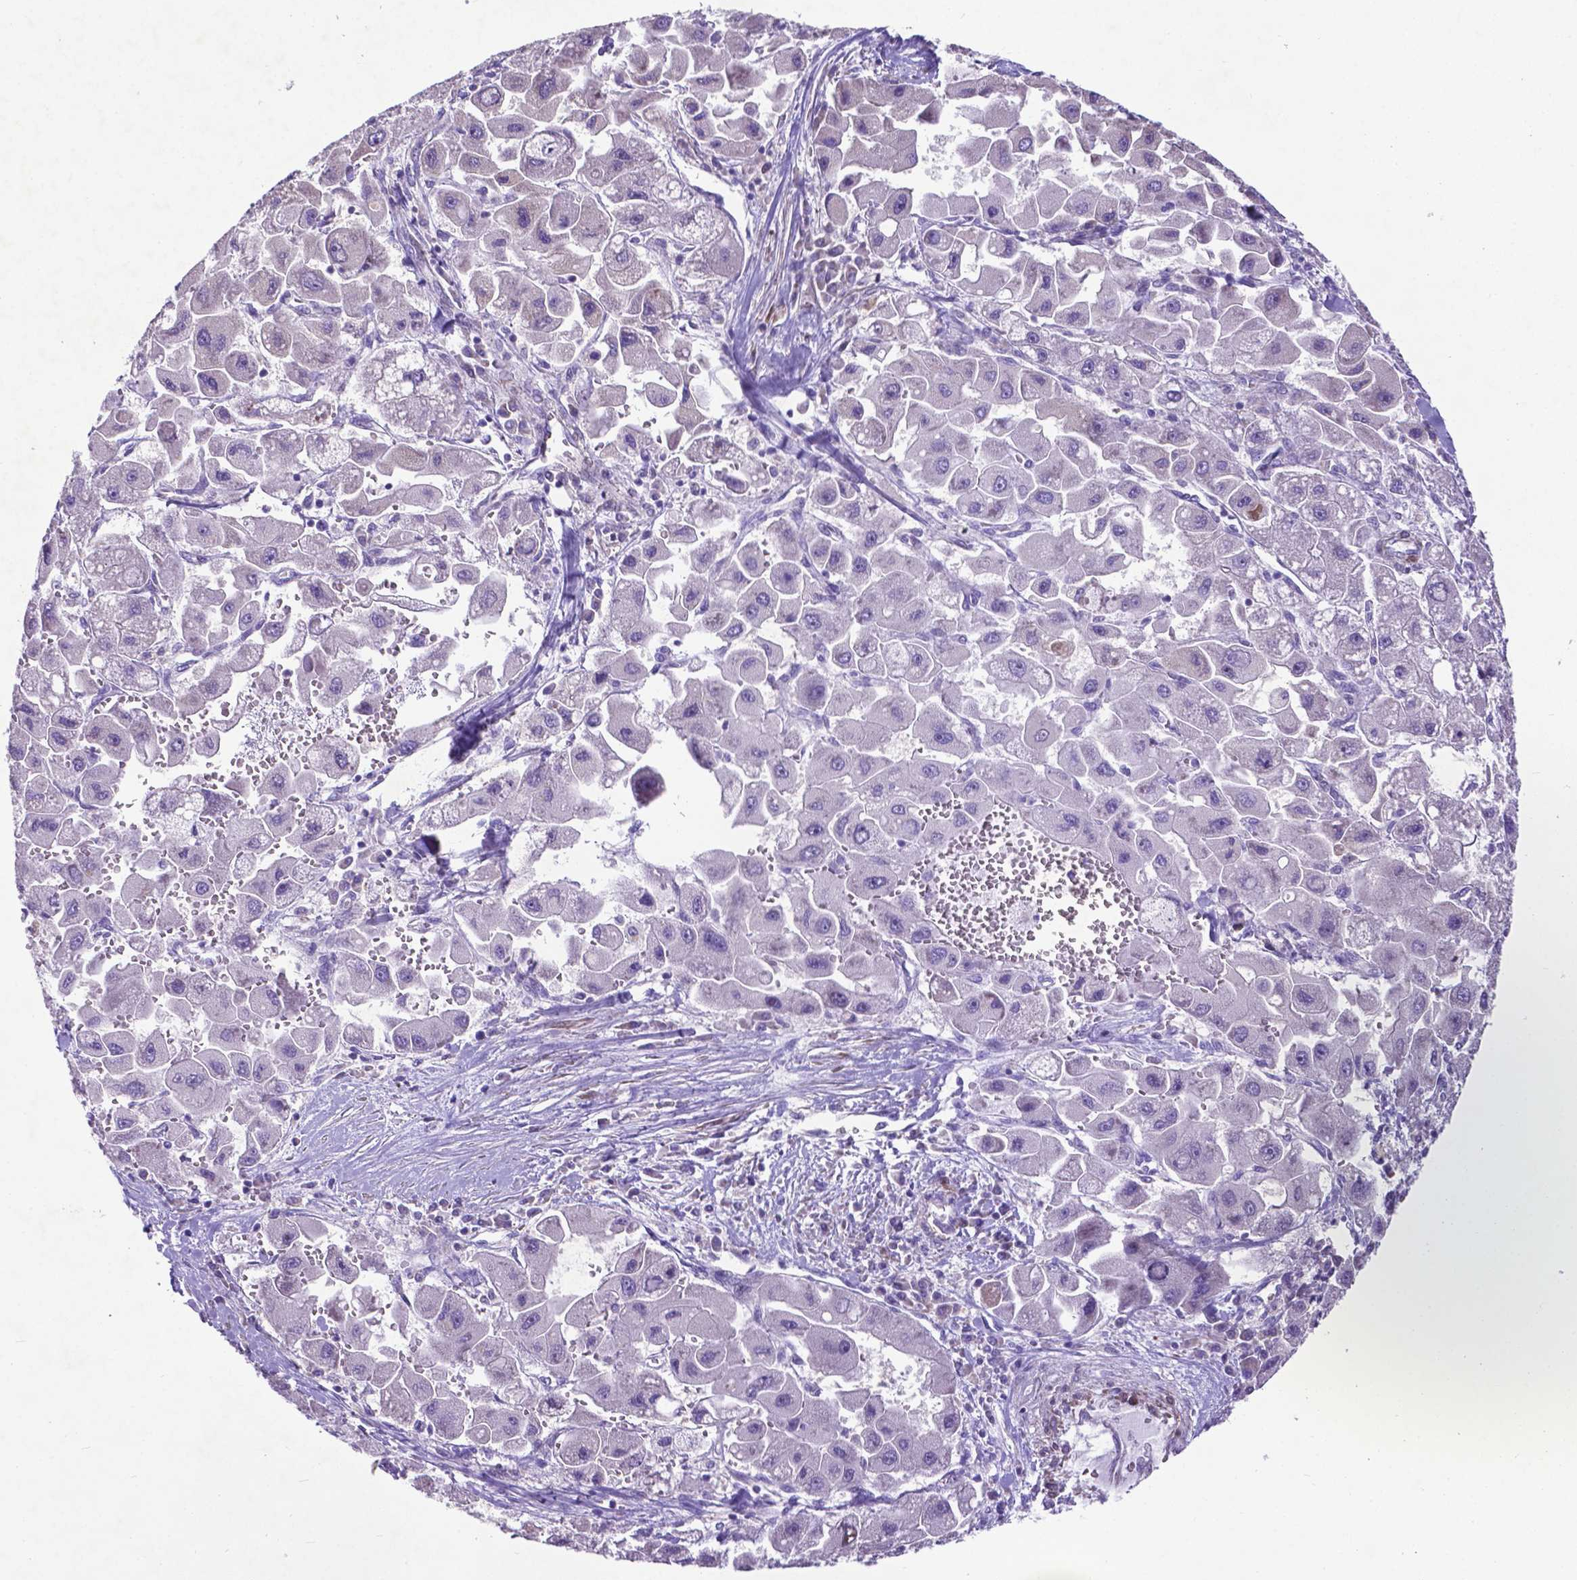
{"staining": {"intensity": "negative", "quantity": "none", "location": "none"}, "tissue": "liver cancer", "cell_type": "Tumor cells", "image_type": "cancer", "snomed": [{"axis": "morphology", "description": "Carcinoma, Hepatocellular, NOS"}, {"axis": "topography", "description": "Liver"}], "caption": "Immunohistochemical staining of liver cancer exhibits no significant expression in tumor cells.", "gene": "PFKFB4", "patient": {"sex": "male", "age": 24}}